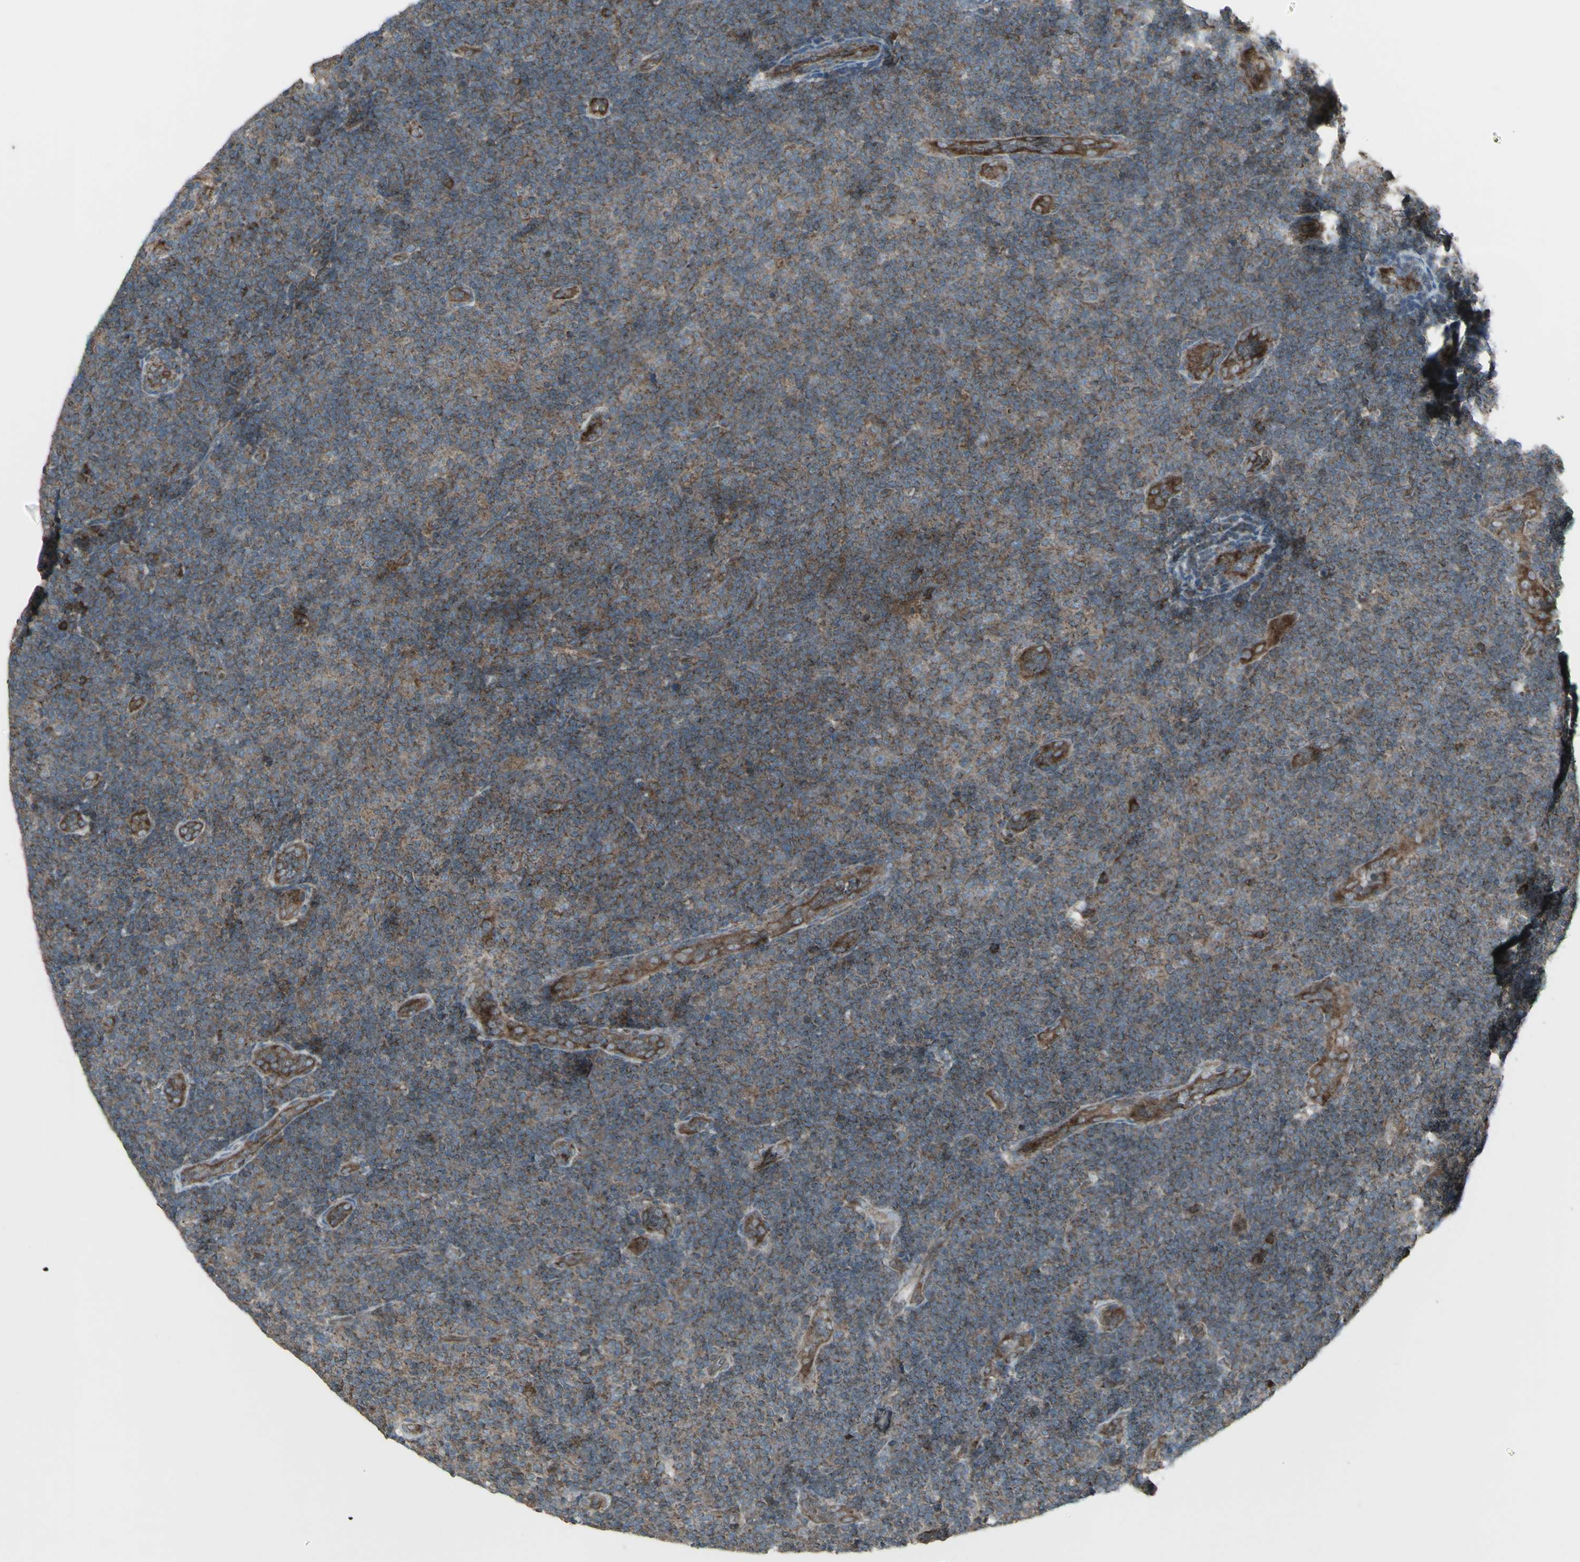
{"staining": {"intensity": "negative", "quantity": "none", "location": "none"}, "tissue": "lymphoma", "cell_type": "Tumor cells", "image_type": "cancer", "snomed": [{"axis": "morphology", "description": "Malignant lymphoma, non-Hodgkin's type, Low grade"}, {"axis": "topography", "description": "Lymph node"}], "caption": "Human lymphoma stained for a protein using immunohistochemistry displays no positivity in tumor cells.", "gene": "SHC1", "patient": {"sex": "male", "age": 83}}